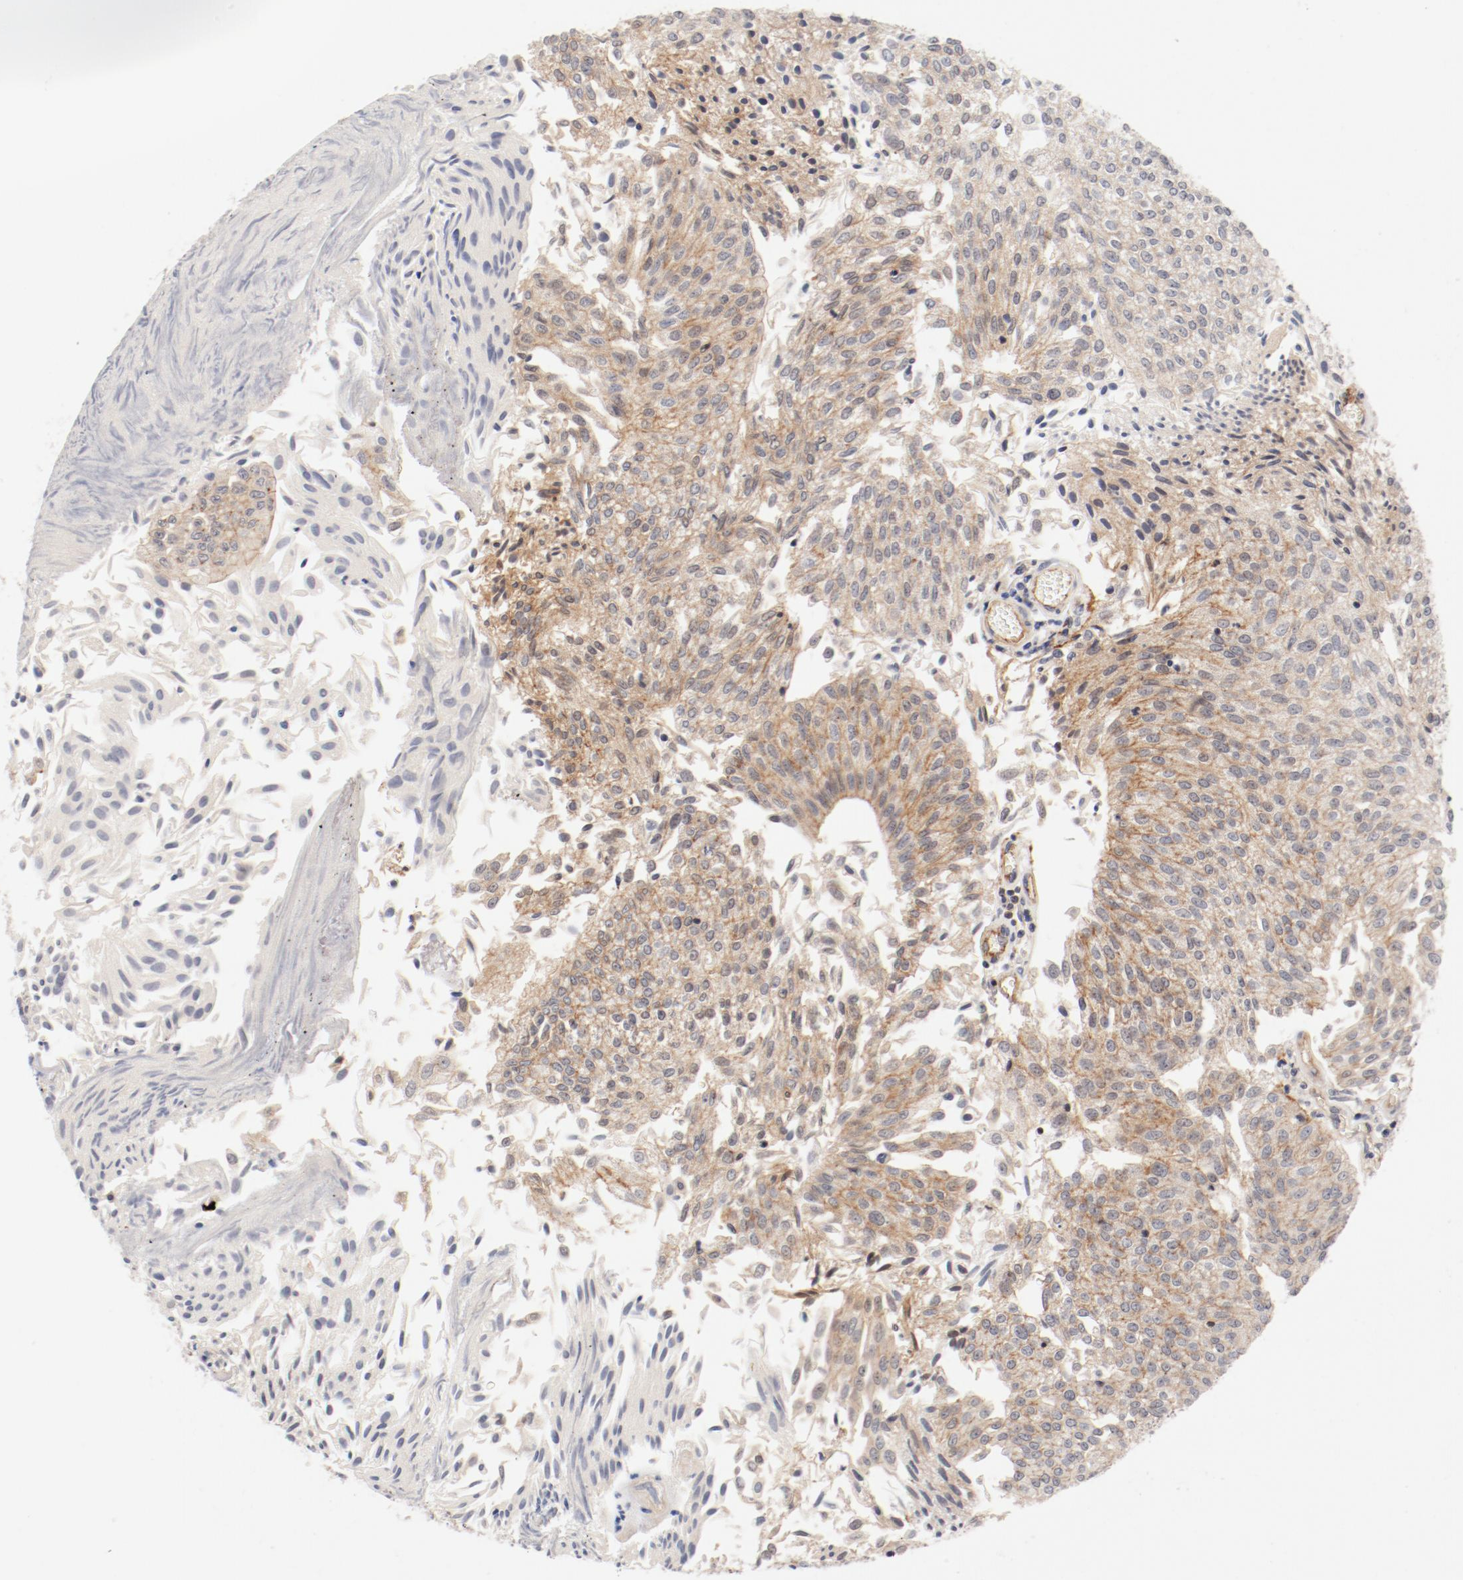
{"staining": {"intensity": "moderate", "quantity": "25%-75%", "location": "cytoplasmic/membranous"}, "tissue": "urothelial cancer", "cell_type": "Tumor cells", "image_type": "cancer", "snomed": [{"axis": "morphology", "description": "Urothelial carcinoma, Low grade"}, {"axis": "topography", "description": "Urinary bladder"}], "caption": "This is an image of immunohistochemistry staining of urothelial cancer, which shows moderate positivity in the cytoplasmic/membranous of tumor cells.", "gene": "ZNF267", "patient": {"sex": "male", "age": 86}}